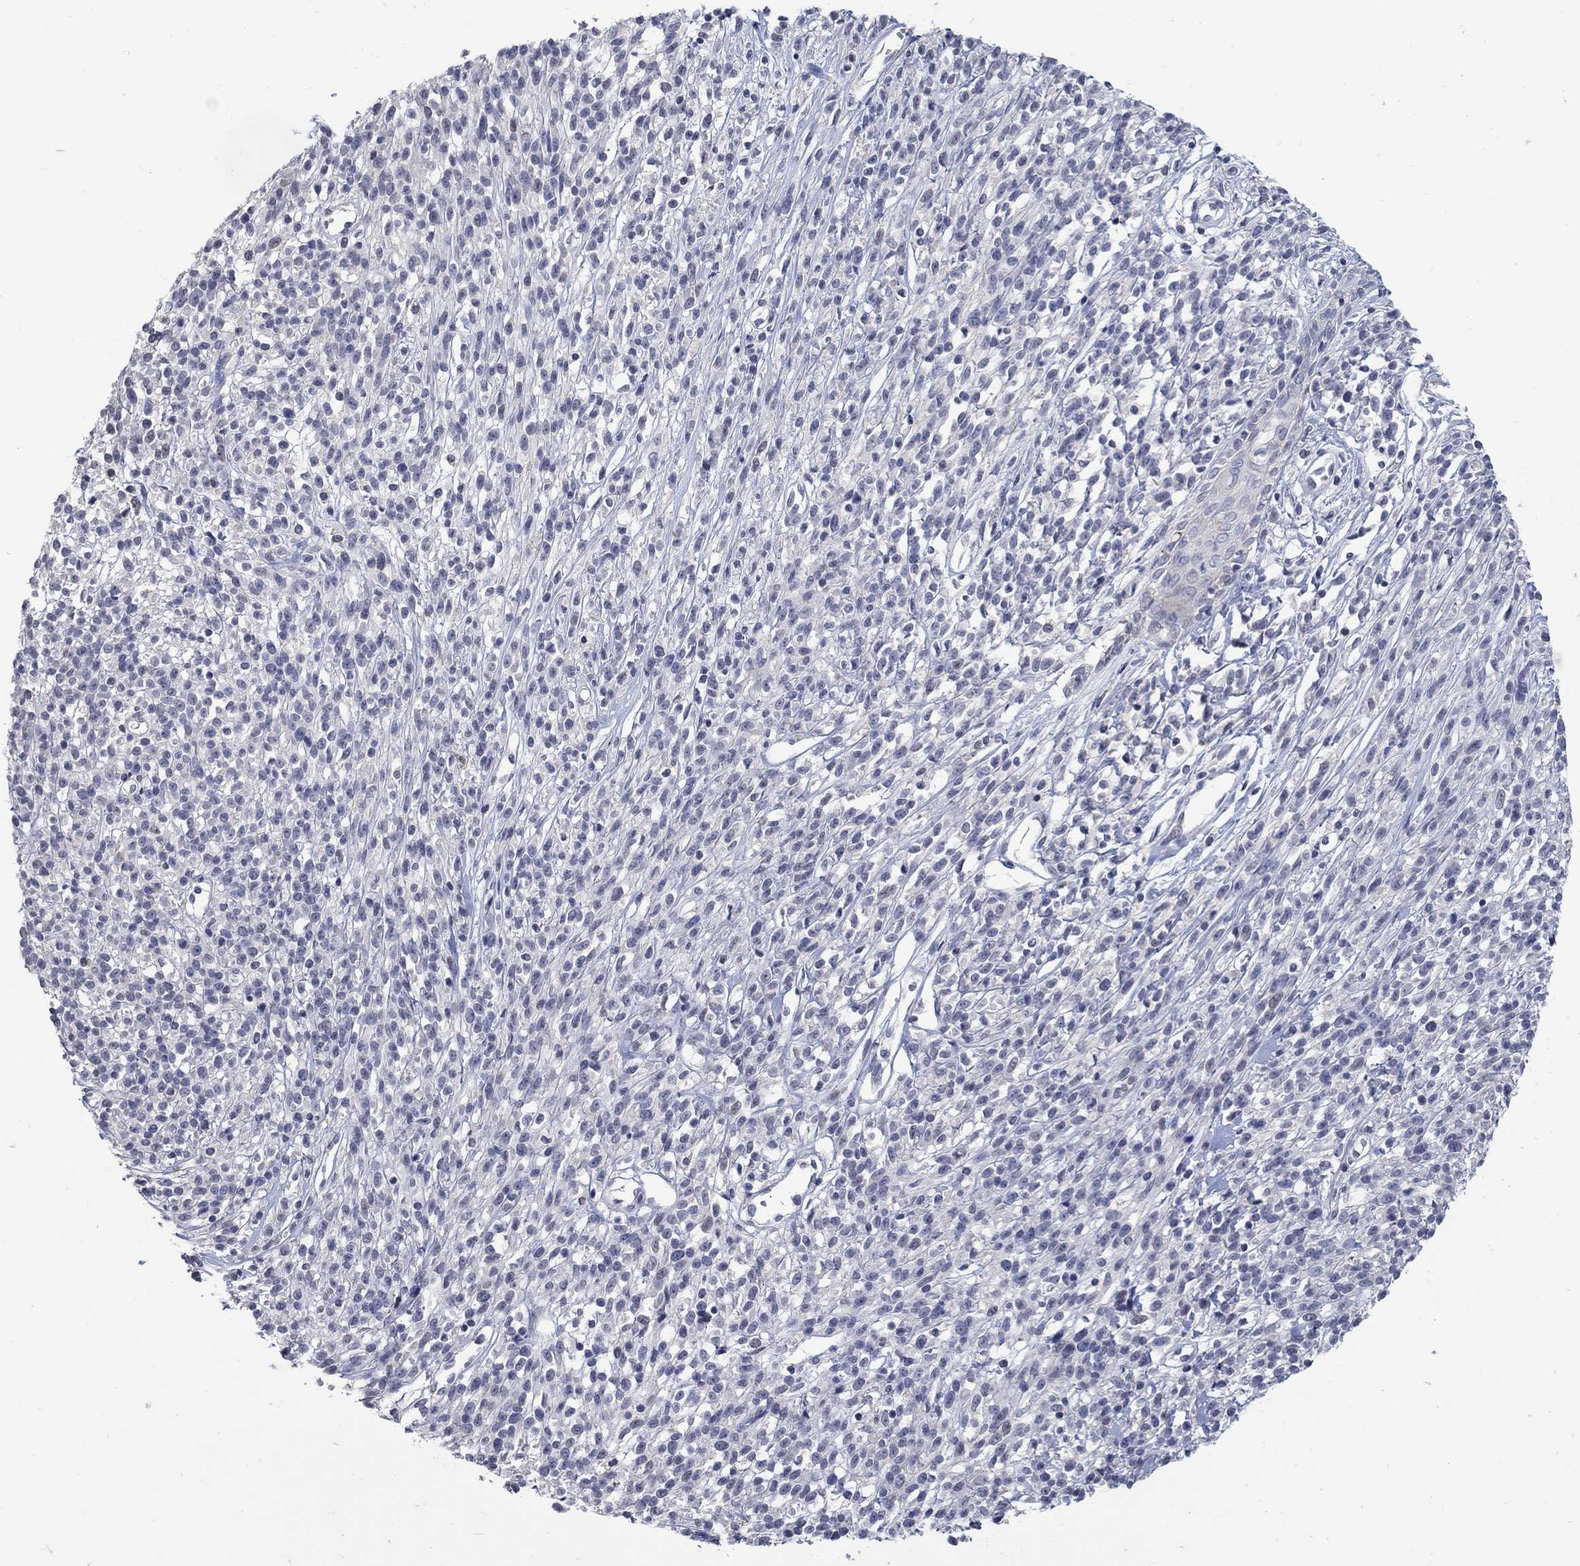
{"staining": {"intensity": "negative", "quantity": "none", "location": "none"}, "tissue": "melanoma", "cell_type": "Tumor cells", "image_type": "cancer", "snomed": [{"axis": "morphology", "description": "Malignant melanoma, NOS"}, {"axis": "topography", "description": "Skin"}, {"axis": "topography", "description": "Skin of trunk"}], "caption": "This photomicrograph is of malignant melanoma stained with IHC to label a protein in brown with the nuclei are counter-stained blue. There is no positivity in tumor cells. Nuclei are stained in blue.", "gene": "CETN1", "patient": {"sex": "male", "age": 74}}